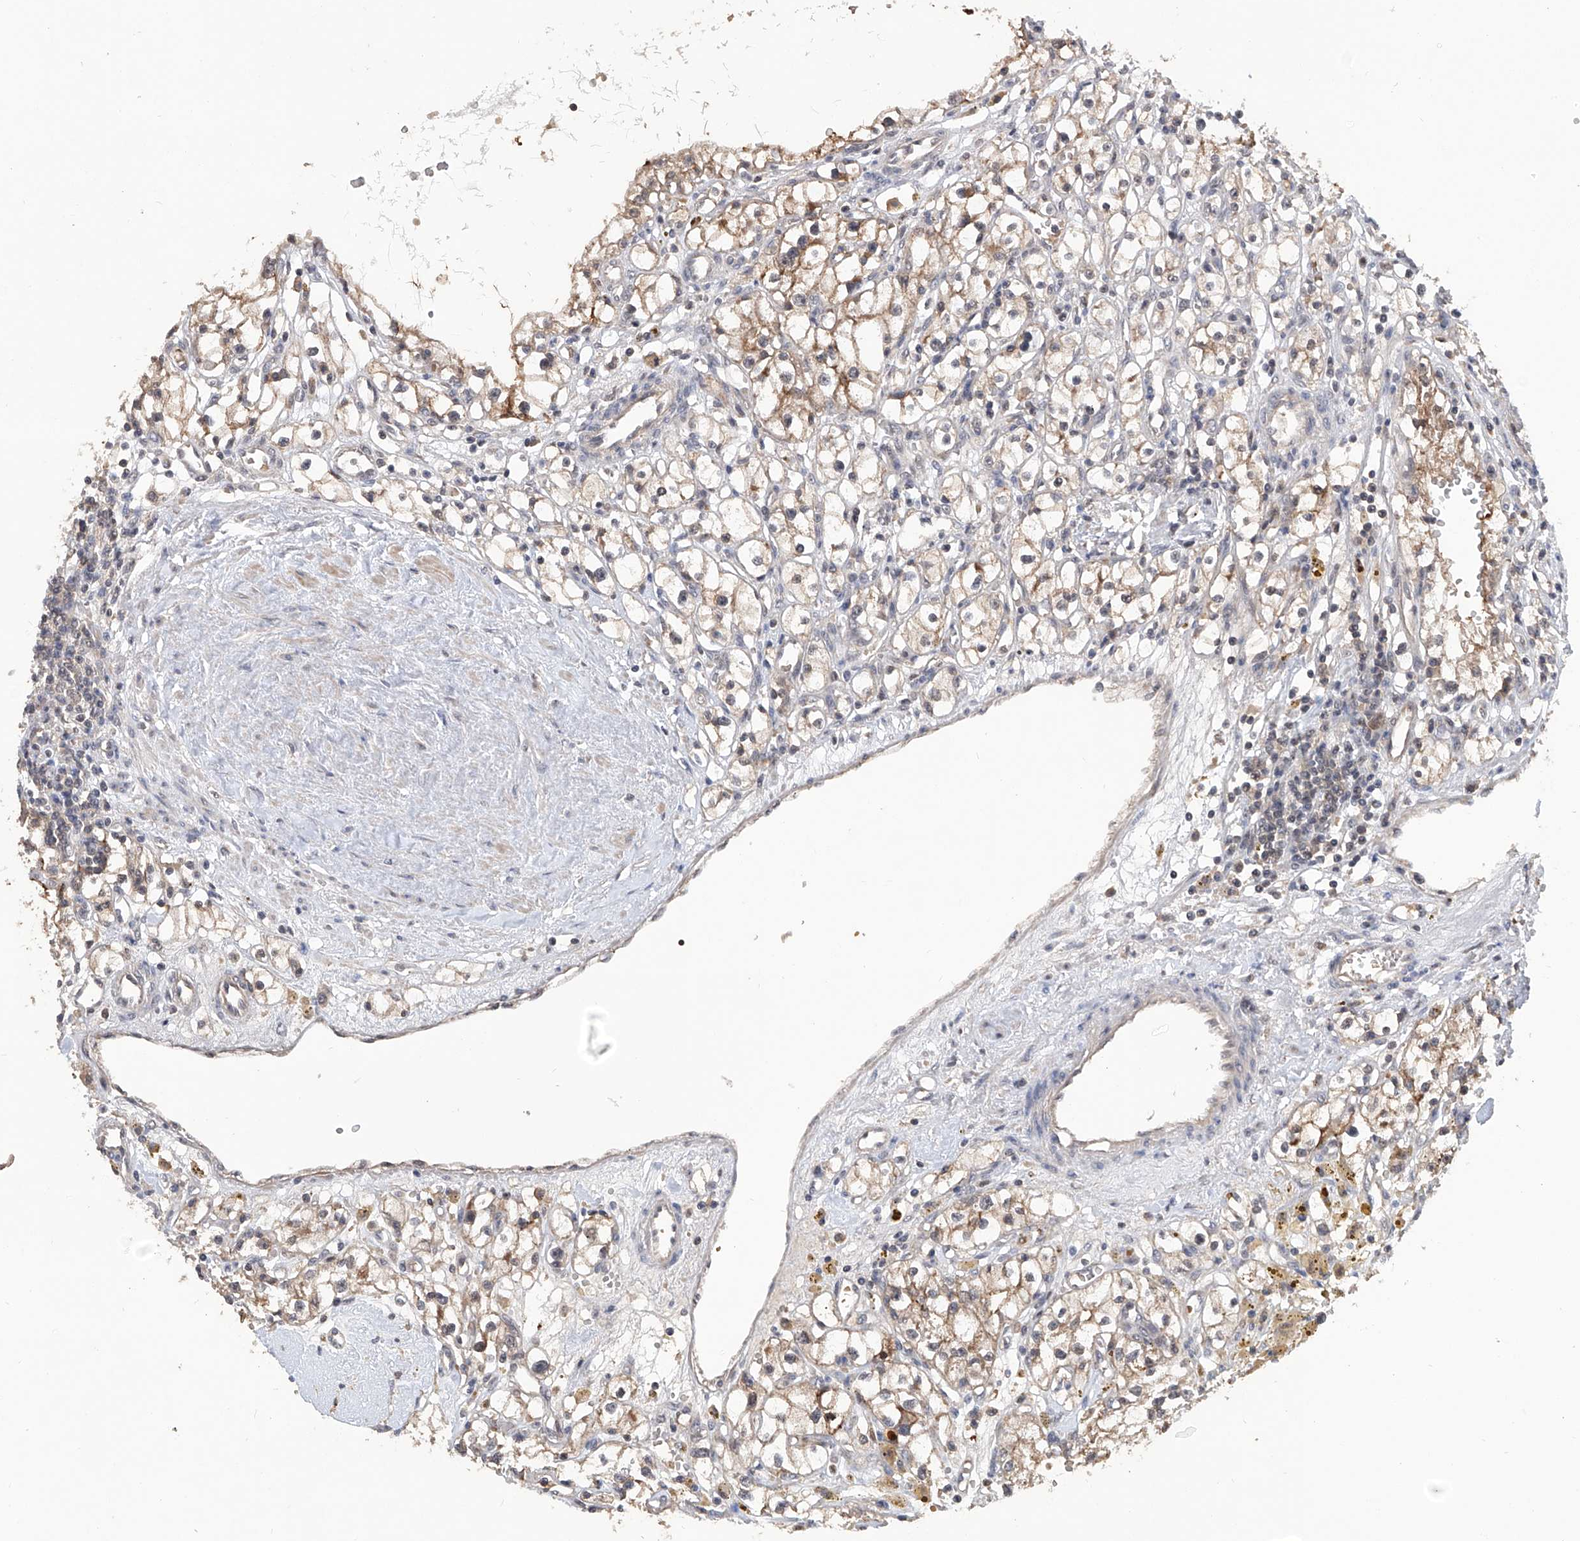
{"staining": {"intensity": "moderate", "quantity": "25%-75%", "location": "cytoplasmic/membranous"}, "tissue": "renal cancer", "cell_type": "Tumor cells", "image_type": "cancer", "snomed": [{"axis": "morphology", "description": "Adenocarcinoma, NOS"}, {"axis": "topography", "description": "Kidney"}], "caption": "Immunohistochemical staining of human renal cancer shows moderate cytoplasmic/membranous protein expression in about 25%-75% of tumor cells.", "gene": "LYSMD4", "patient": {"sex": "male", "age": 56}}